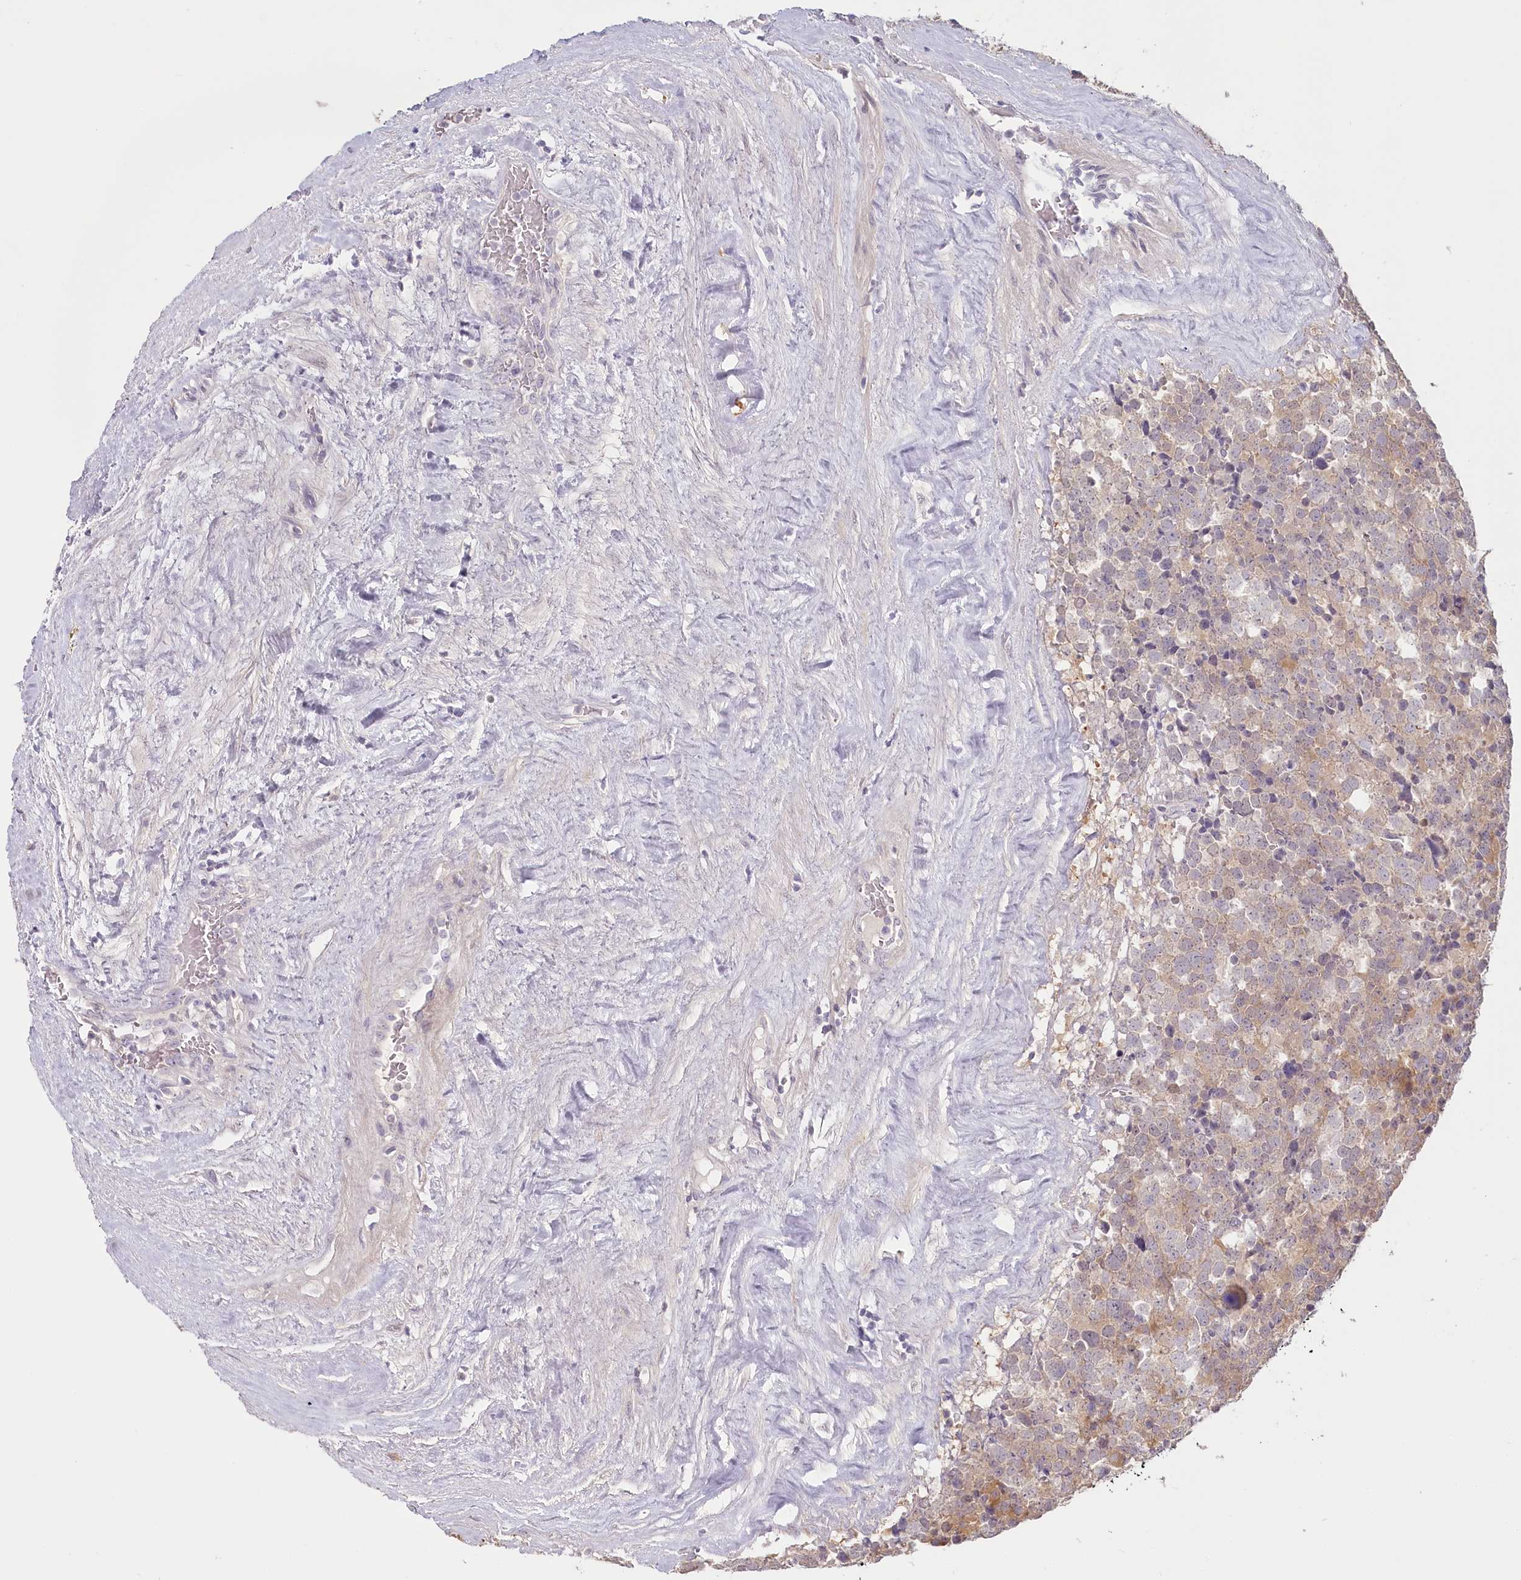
{"staining": {"intensity": "weak", "quantity": "25%-75%", "location": "cytoplasmic/membranous"}, "tissue": "testis cancer", "cell_type": "Tumor cells", "image_type": "cancer", "snomed": [{"axis": "morphology", "description": "Seminoma, NOS"}, {"axis": "topography", "description": "Testis"}], "caption": "Weak cytoplasmic/membranous expression is appreciated in approximately 25%-75% of tumor cells in testis cancer (seminoma).", "gene": "USP11", "patient": {"sex": "male", "age": 71}}